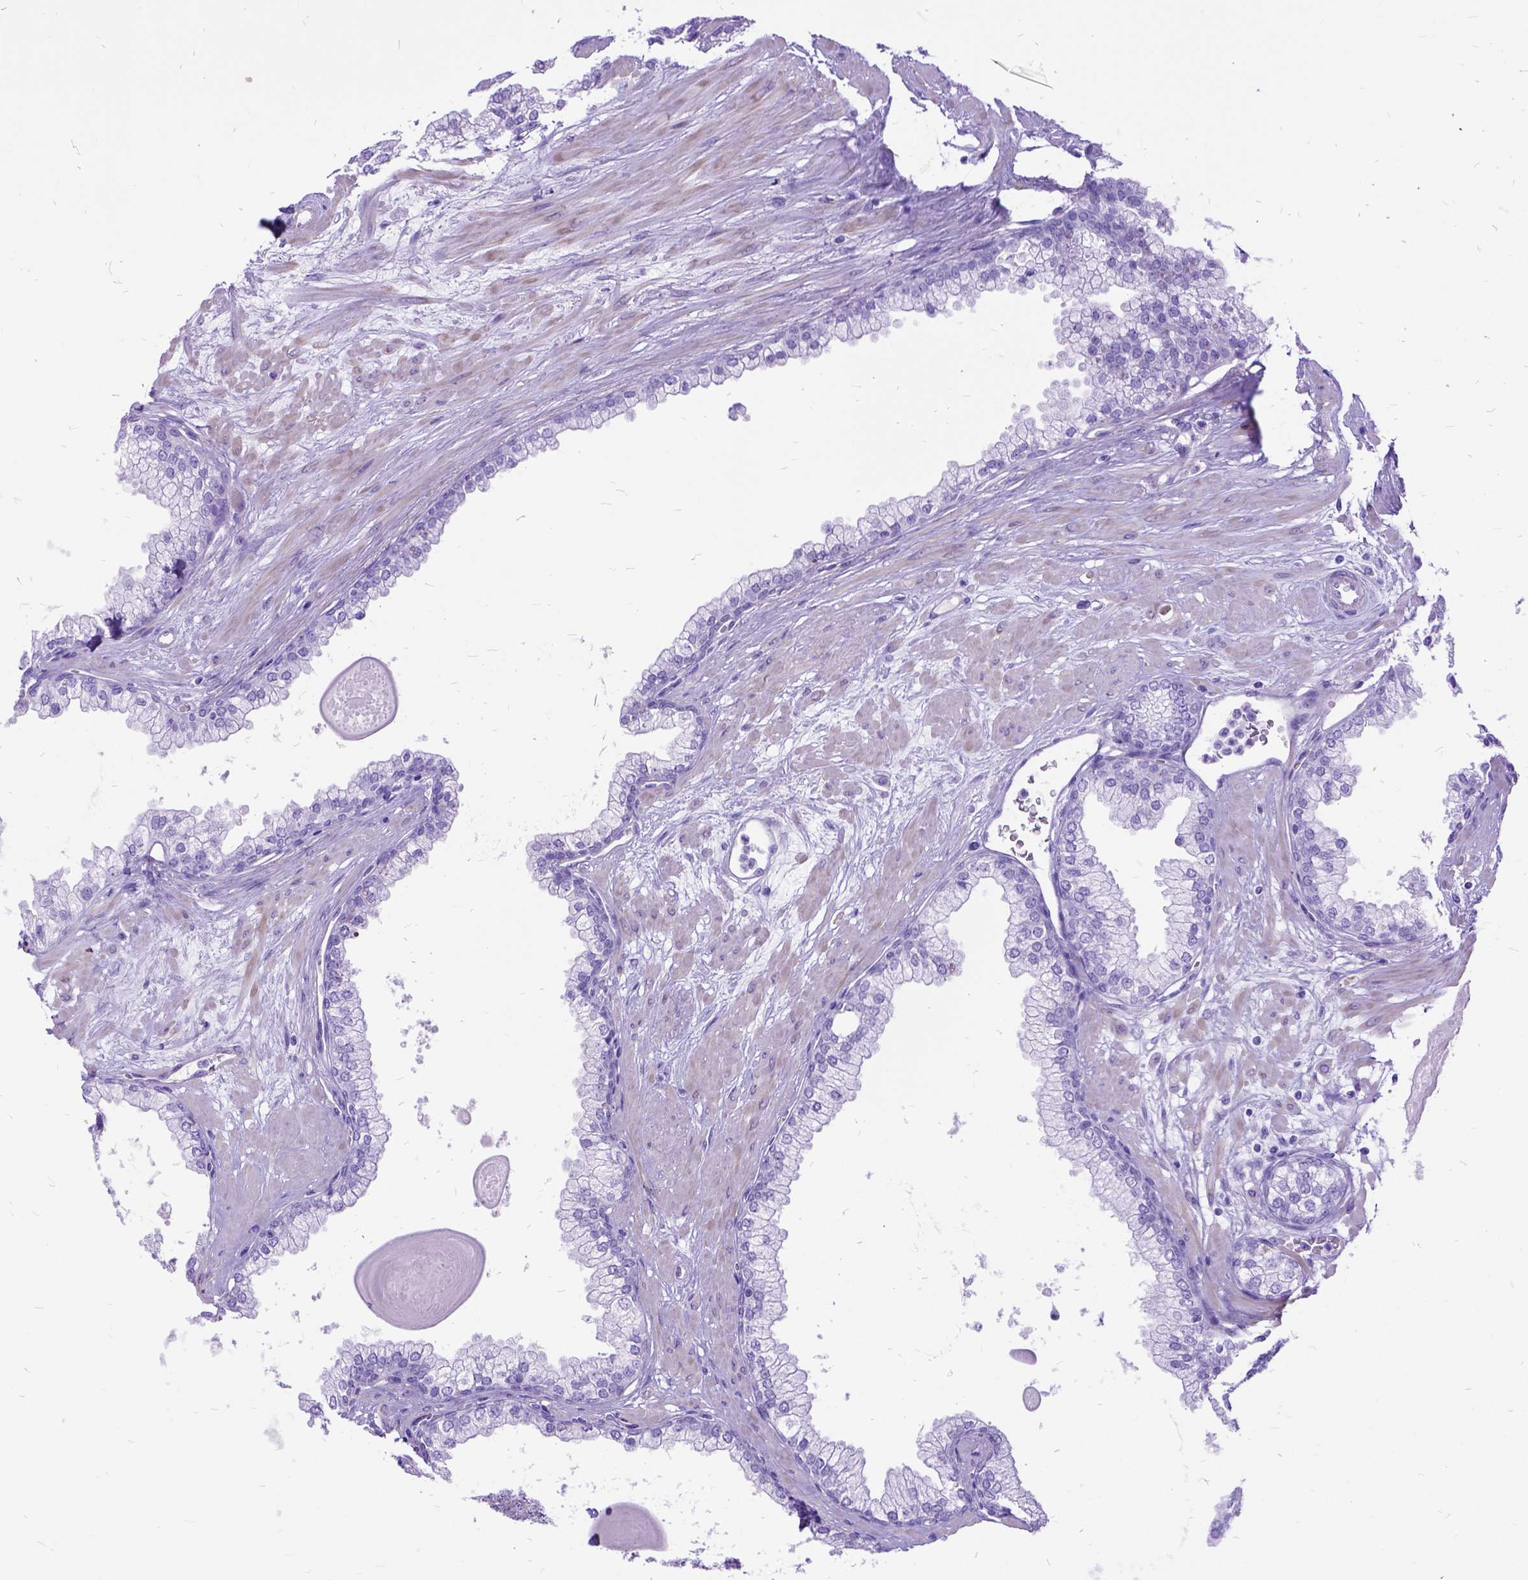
{"staining": {"intensity": "negative", "quantity": "none", "location": "none"}, "tissue": "prostate", "cell_type": "Glandular cells", "image_type": "normal", "snomed": [{"axis": "morphology", "description": "Normal tissue, NOS"}, {"axis": "topography", "description": "Prostate"}, {"axis": "topography", "description": "Peripheral nerve tissue"}], "caption": "Immunohistochemical staining of normal human prostate reveals no significant positivity in glandular cells.", "gene": "ARL9", "patient": {"sex": "male", "age": 61}}